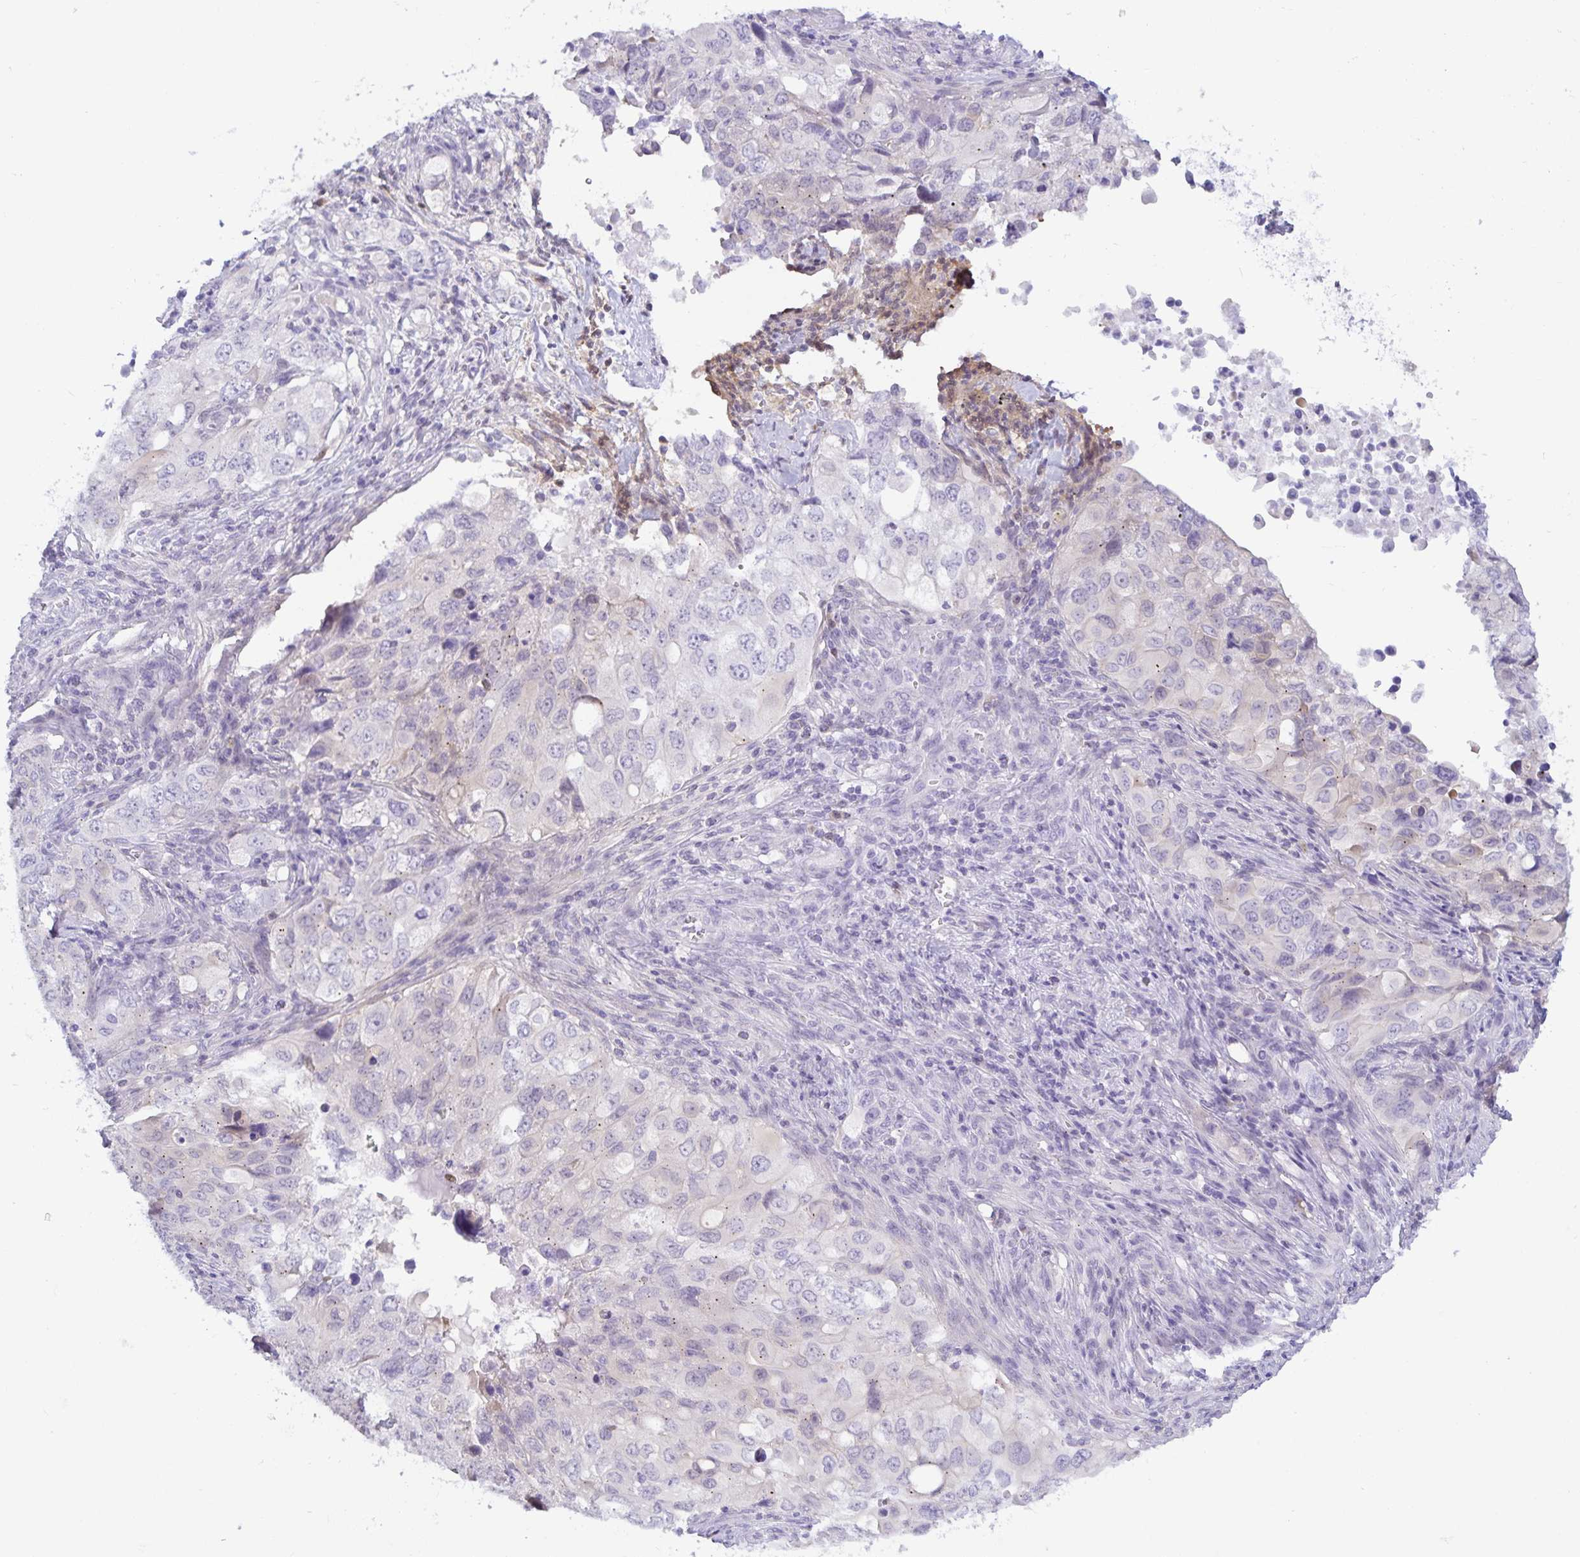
{"staining": {"intensity": "negative", "quantity": "none", "location": "none"}, "tissue": "lung cancer", "cell_type": "Tumor cells", "image_type": "cancer", "snomed": [{"axis": "morphology", "description": "Adenocarcinoma, NOS"}, {"axis": "morphology", "description": "Adenocarcinoma, metastatic, NOS"}, {"axis": "topography", "description": "Lymph node"}, {"axis": "topography", "description": "Lung"}], "caption": "This is a histopathology image of immunohistochemistry staining of metastatic adenocarcinoma (lung), which shows no positivity in tumor cells.", "gene": "MON2", "patient": {"sex": "female", "age": 42}}